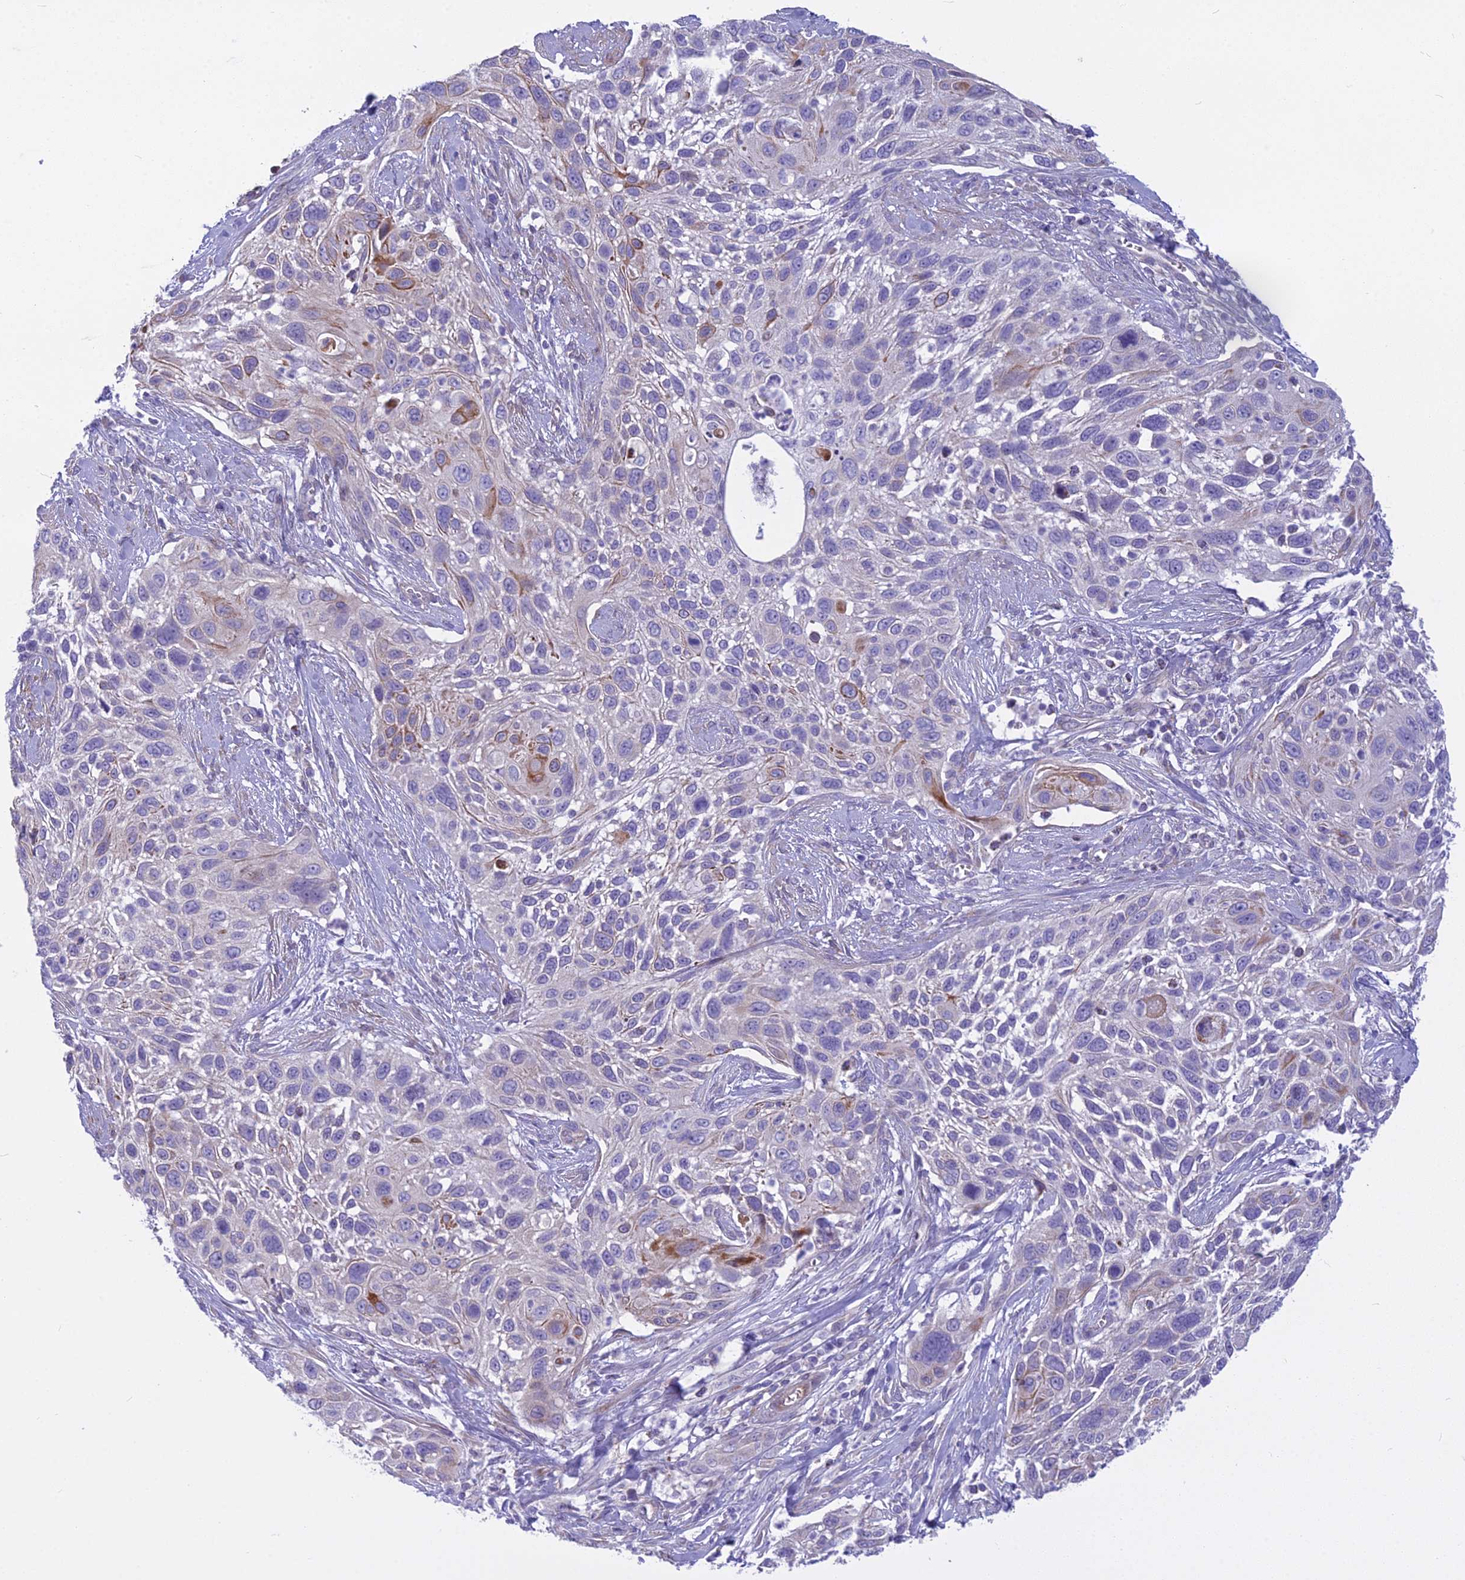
{"staining": {"intensity": "moderate", "quantity": "<25%", "location": "cytoplasmic/membranous"}, "tissue": "cervical cancer", "cell_type": "Tumor cells", "image_type": "cancer", "snomed": [{"axis": "morphology", "description": "Squamous cell carcinoma, NOS"}, {"axis": "topography", "description": "Cervix"}], "caption": "A low amount of moderate cytoplasmic/membranous staining is appreciated in approximately <25% of tumor cells in cervical squamous cell carcinoma tissue.", "gene": "PCDHB14", "patient": {"sex": "female", "age": 70}}